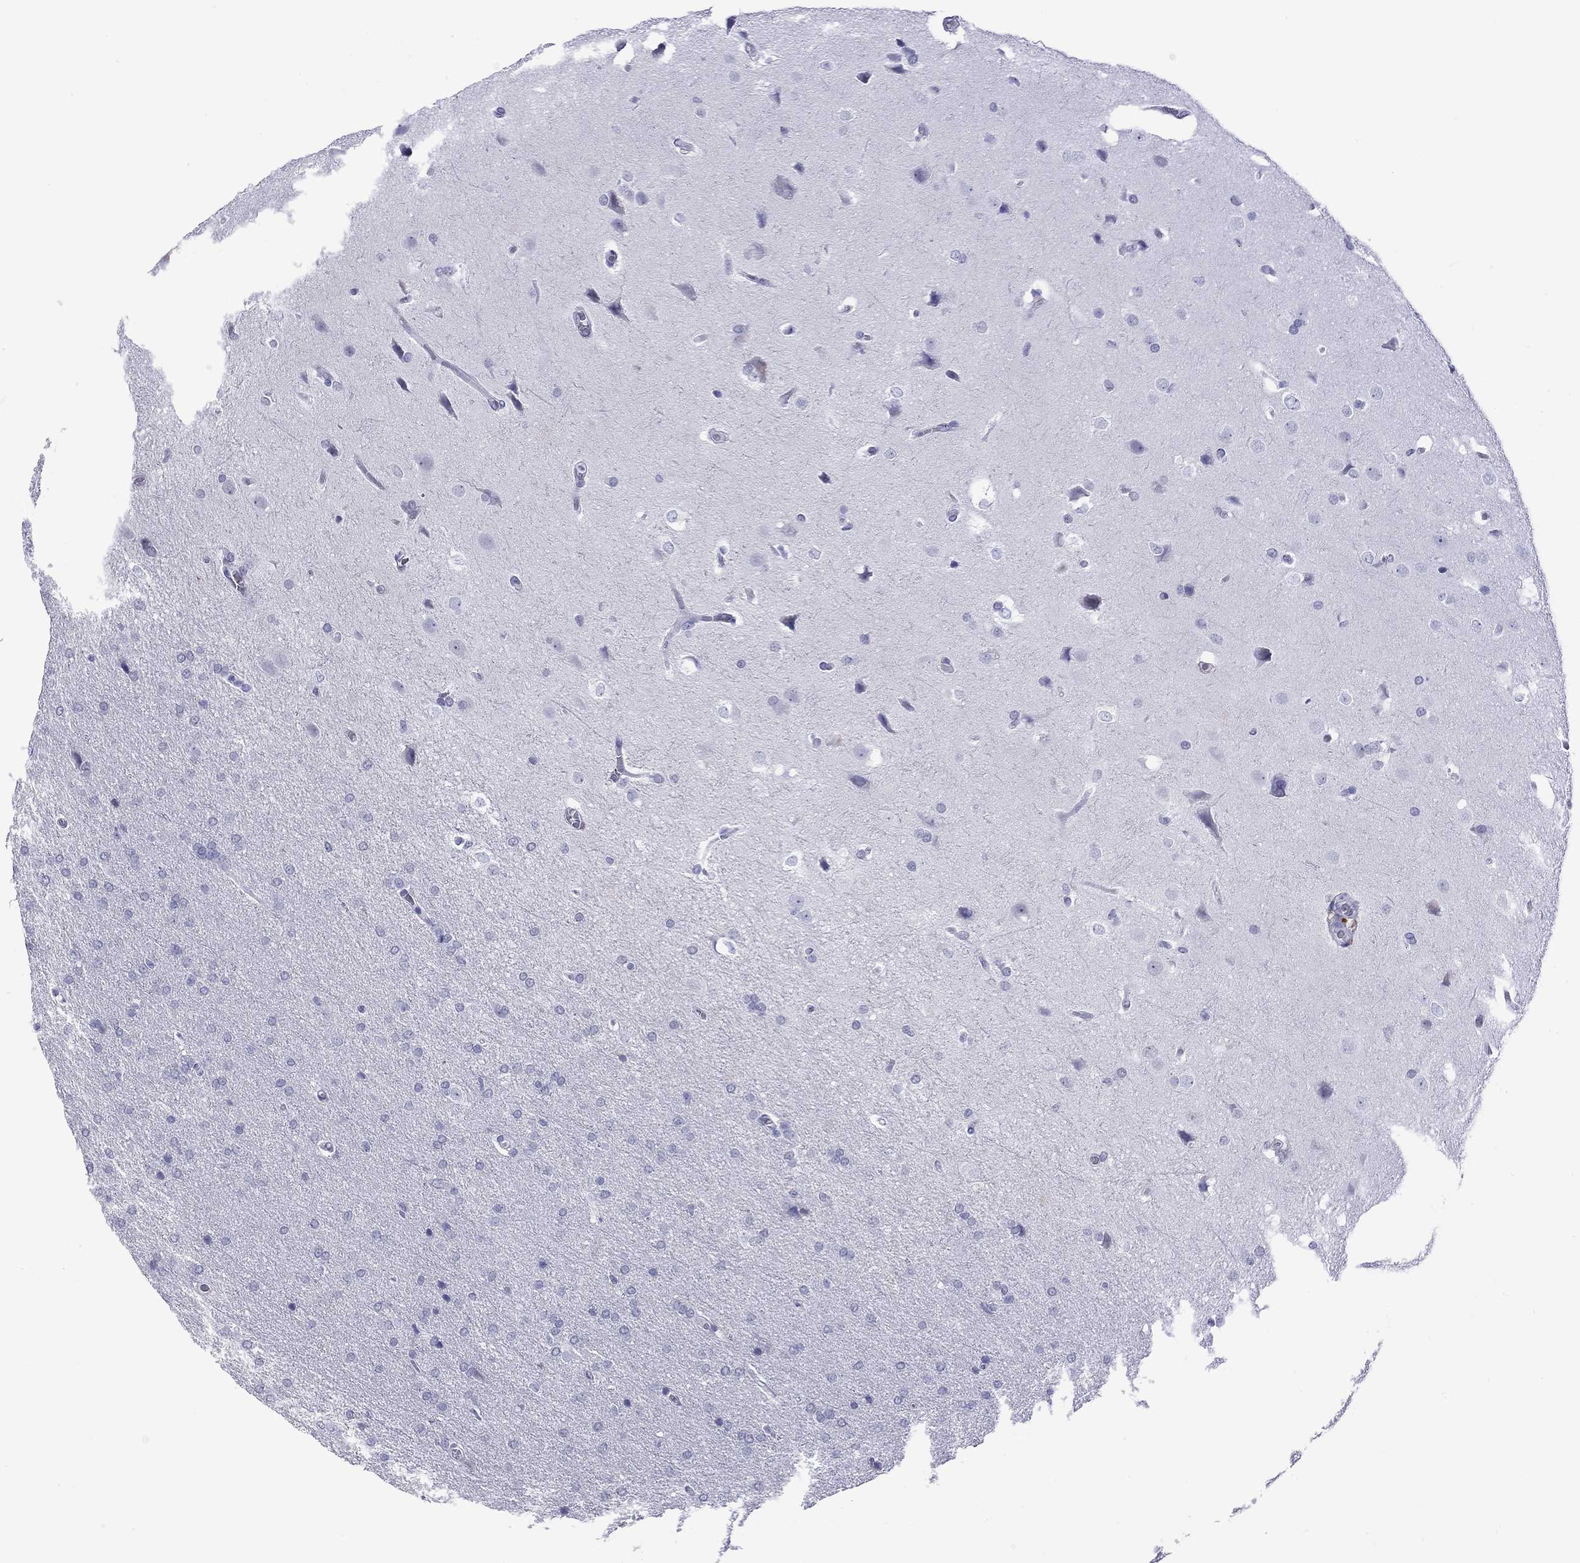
{"staining": {"intensity": "negative", "quantity": "none", "location": "none"}, "tissue": "glioma", "cell_type": "Tumor cells", "image_type": "cancer", "snomed": [{"axis": "morphology", "description": "Glioma, malignant, Low grade"}, {"axis": "topography", "description": "Brain"}], "caption": "The immunohistochemistry (IHC) micrograph has no significant expression in tumor cells of low-grade glioma (malignant) tissue.", "gene": "SLC30A8", "patient": {"sex": "female", "age": 32}}